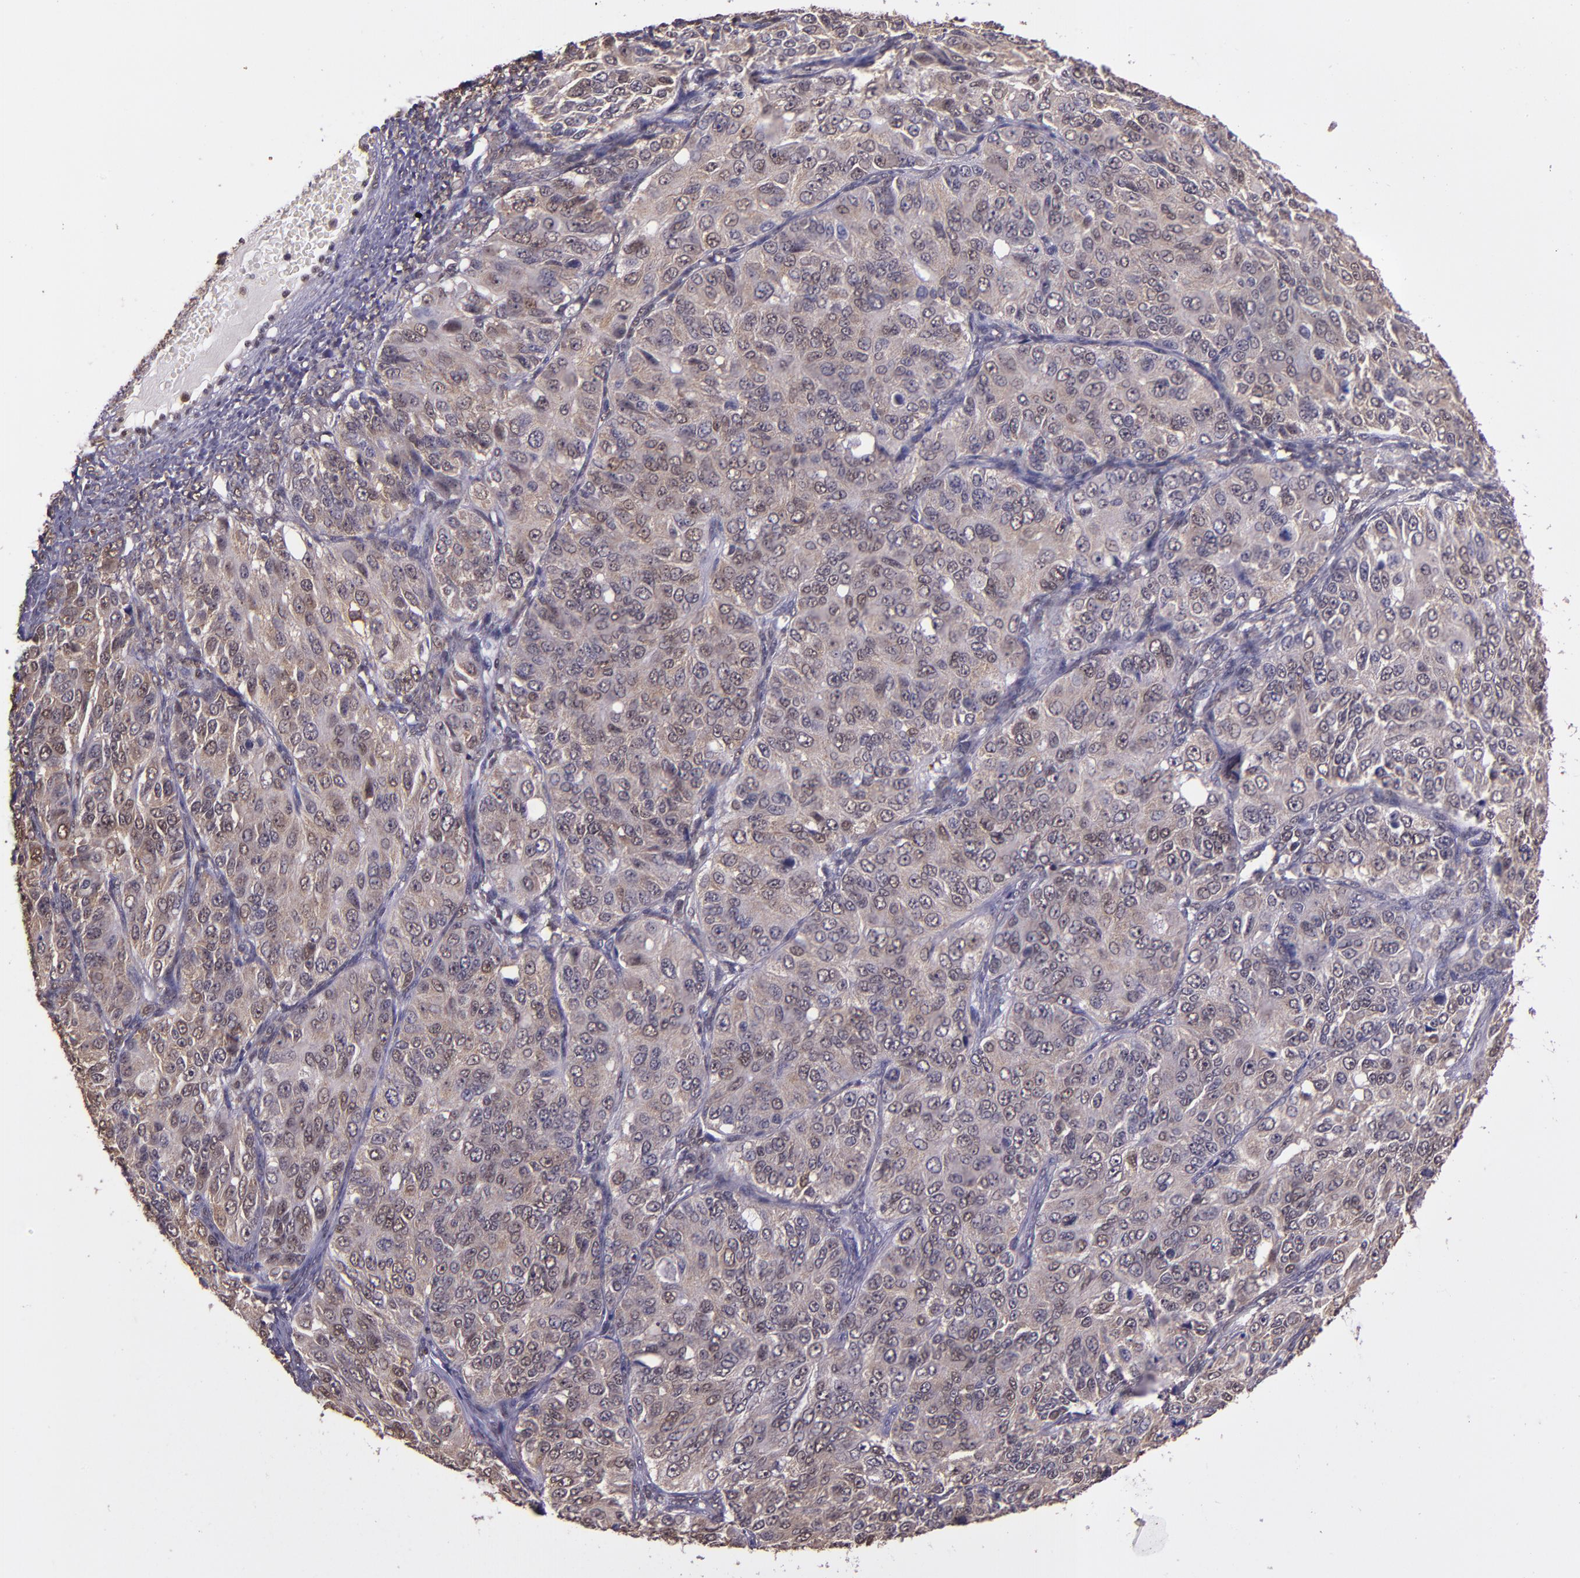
{"staining": {"intensity": "weak", "quantity": ">75%", "location": "cytoplasmic/membranous,nuclear"}, "tissue": "ovarian cancer", "cell_type": "Tumor cells", "image_type": "cancer", "snomed": [{"axis": "morphology", "description": "Carcinoma, endometroid"}, {"axis": "topography", "description": "Ovary"}], "caption": "Protein expression analysis of human ovarian cancer (endometroid carcinoma) reveals weak cytoplasmic/membranous and nuclear positivity in about >75% of tumor cells.", "gene": "STAT6", "patient": {"sex": "female", "age": 51}}